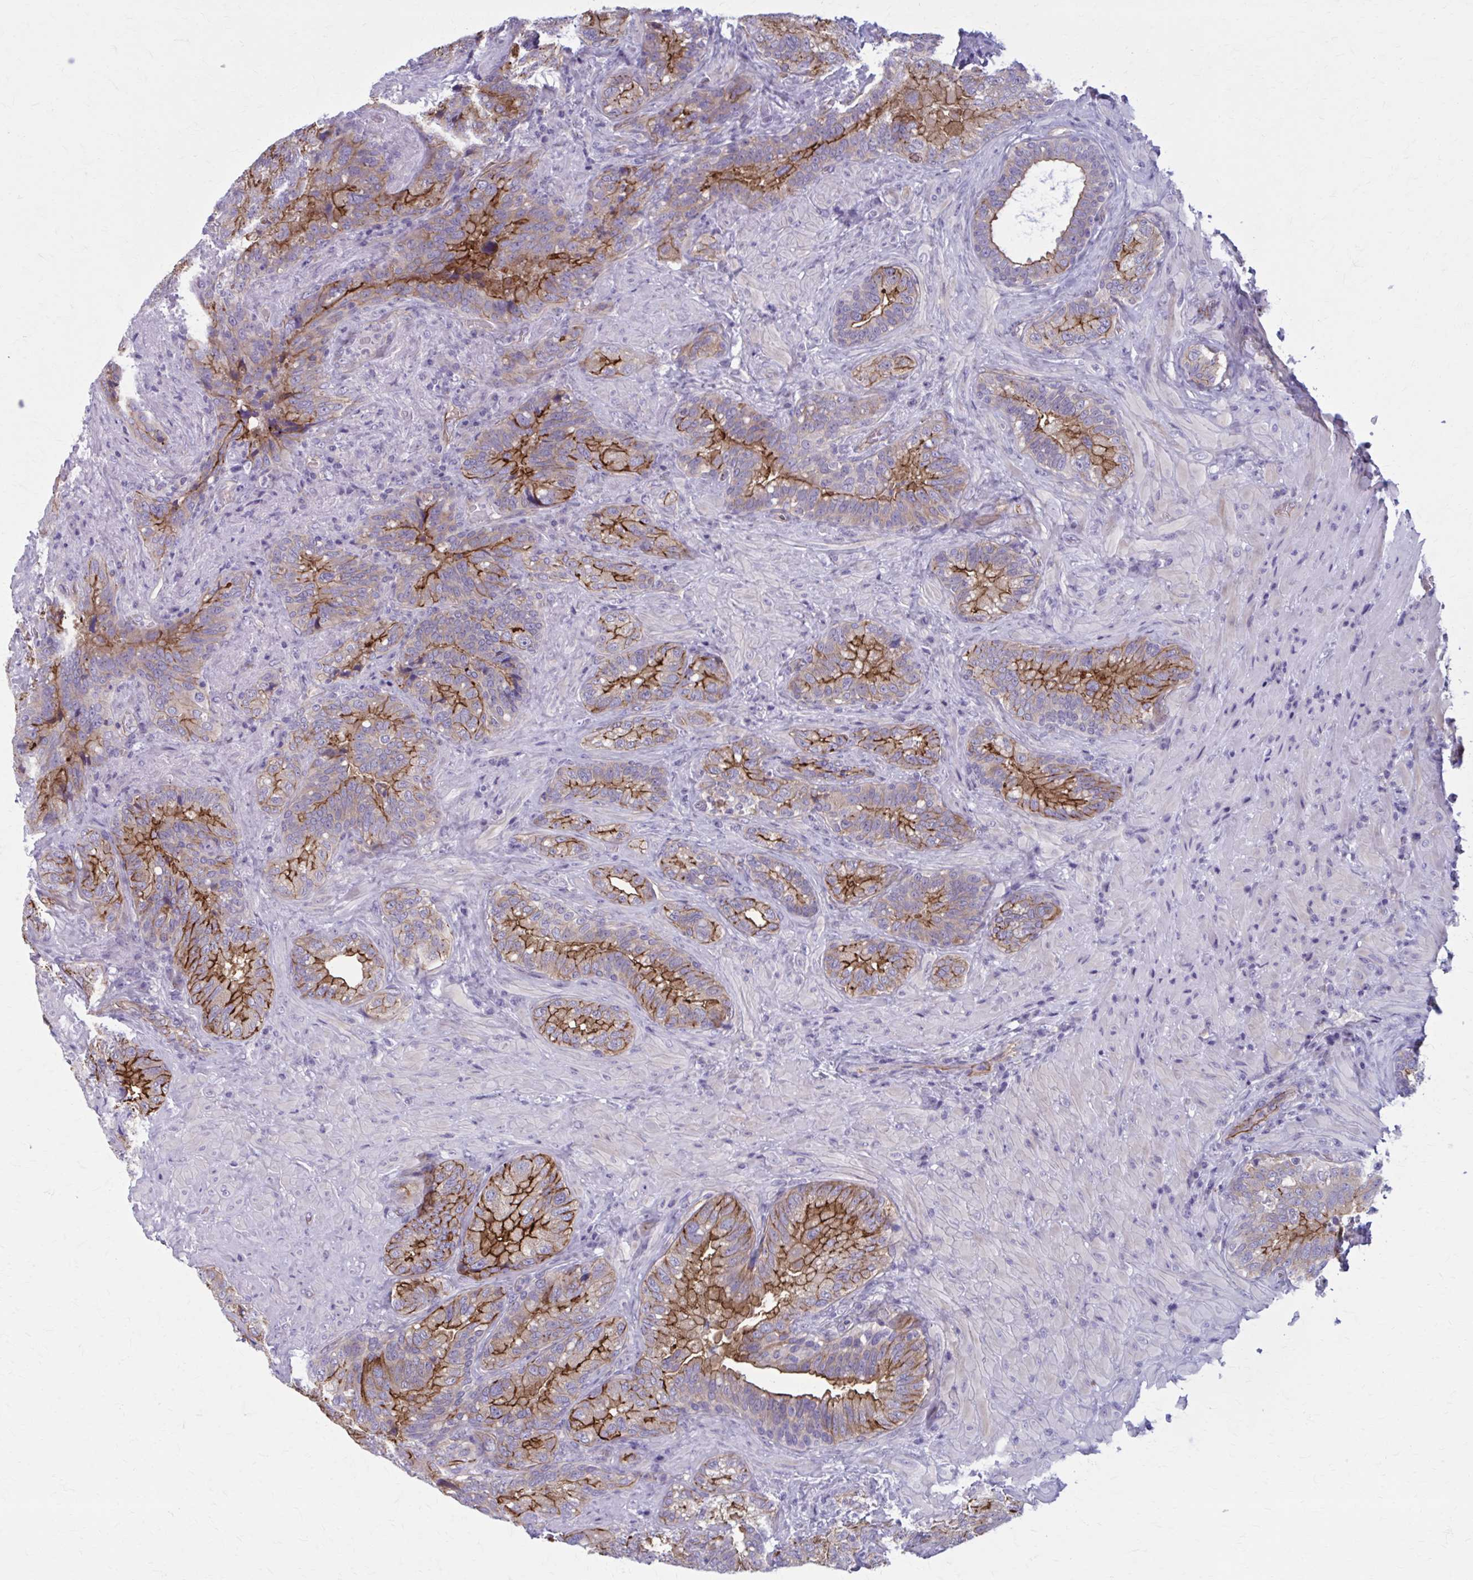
{"staining": {"intensity": "strong", "quantity": "25%-75%", "location": "cytoplasmic/membranous"}, "tissue": "seminal vesicle", "cell_type": "Glandular cells", "image_type": "normal", "snomed": [{"axis": "morphology", "description": "Normal tissue, NOS"}, {"axis": "topography", "description": "Seminal veicle"}], "caption": "Immunohistochemistry (DAB) staining of benign seminal vesicle demonstrates strong cytoplasmic/membranous protein staining in about 25%-75% of glandular cells.", "gene": "ZDHHC7", "patient": {"sex": "male", "age": 68}}